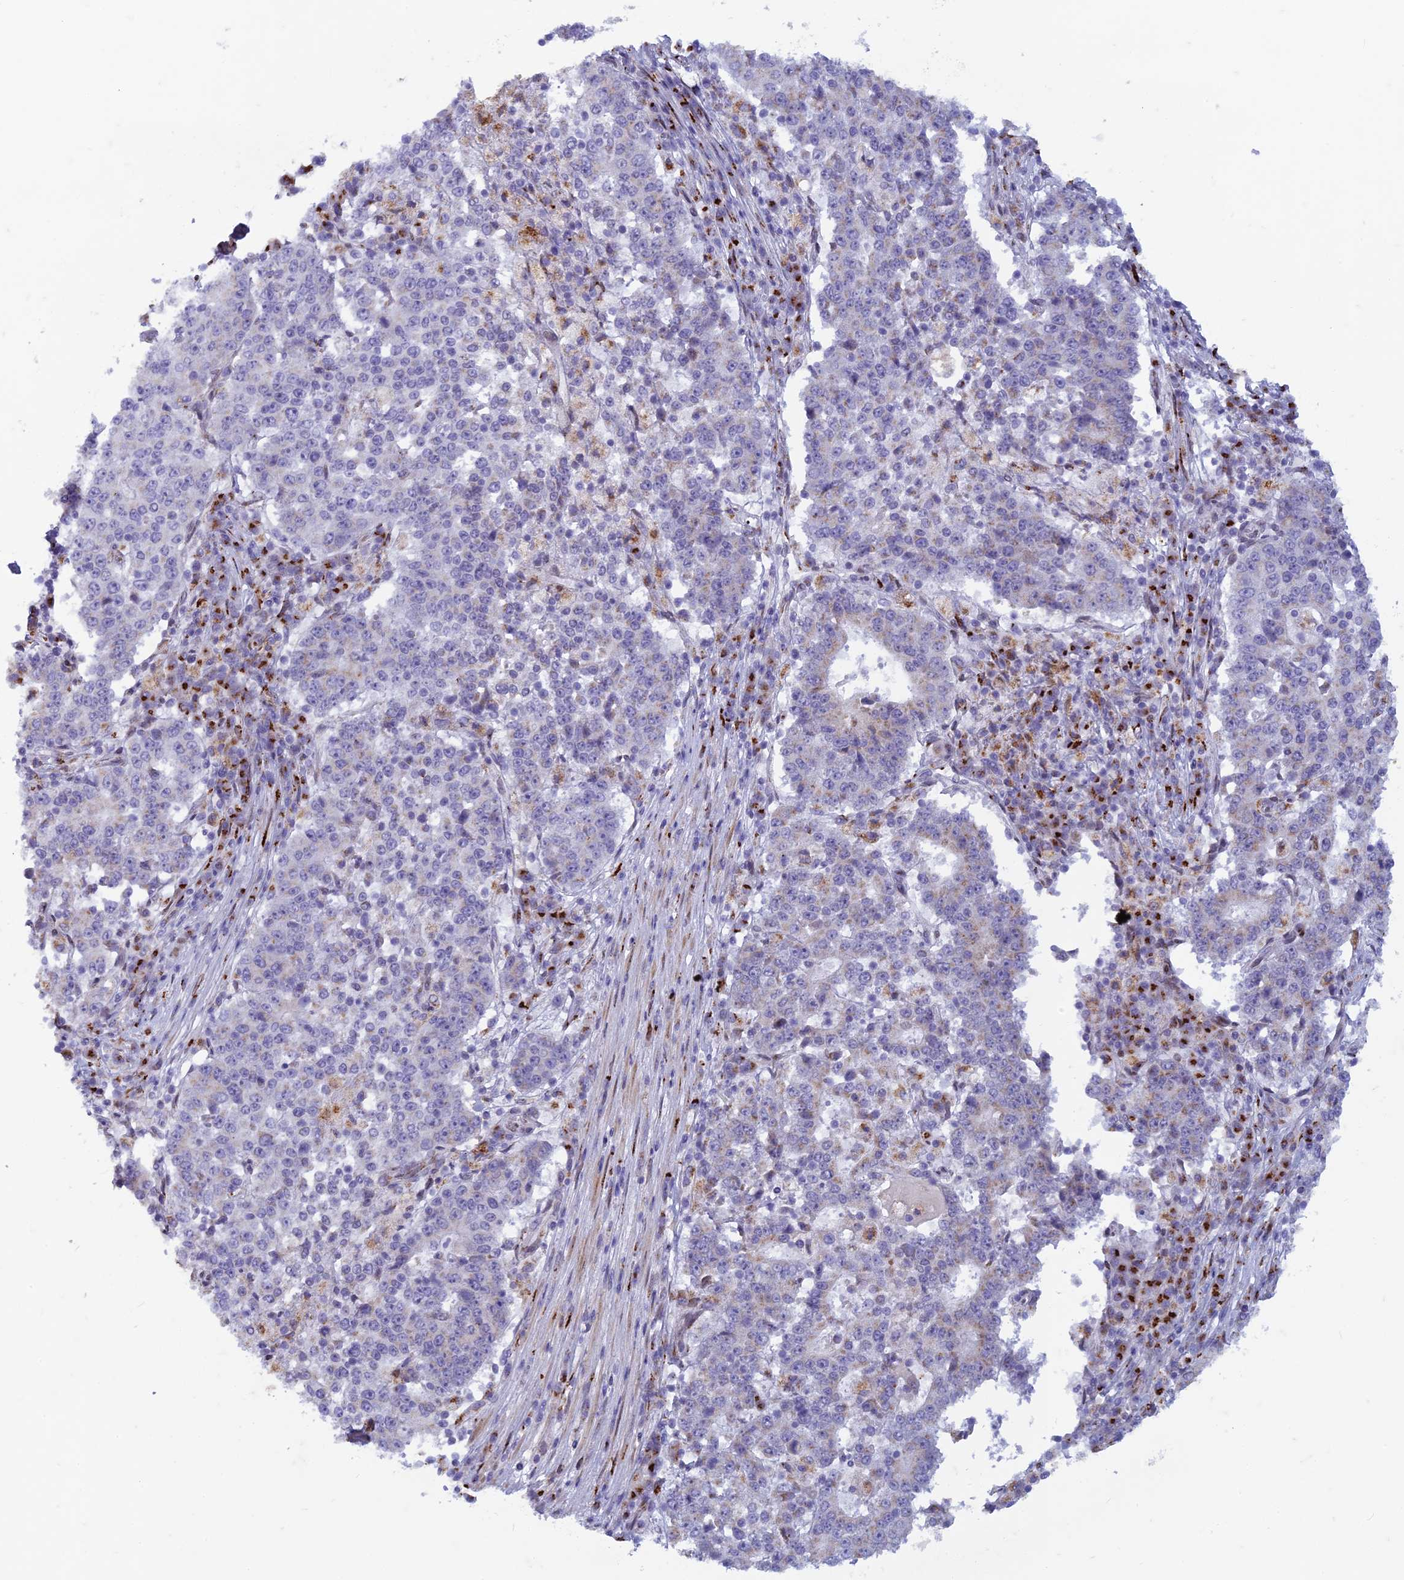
{"staining": {"intensity": "weak", "quantity": "<25%", "location": "cytoplasmic/membranous"}, "tissue": "stomach cancer", "cell_type": "Tumor cells", "image_type": "cancer", "snomed": [{"axis": "morphology", "description": "Adenocarcinoma, NOS"}, {"axis": "topography", "description": "Stomach"}], "caption": "A histopathology image of human adenocarcinoma (stomach) is negative for staining in tumor cells.", "gene": "FAM3C", "patient": {"sex": "male", "age": 59}}